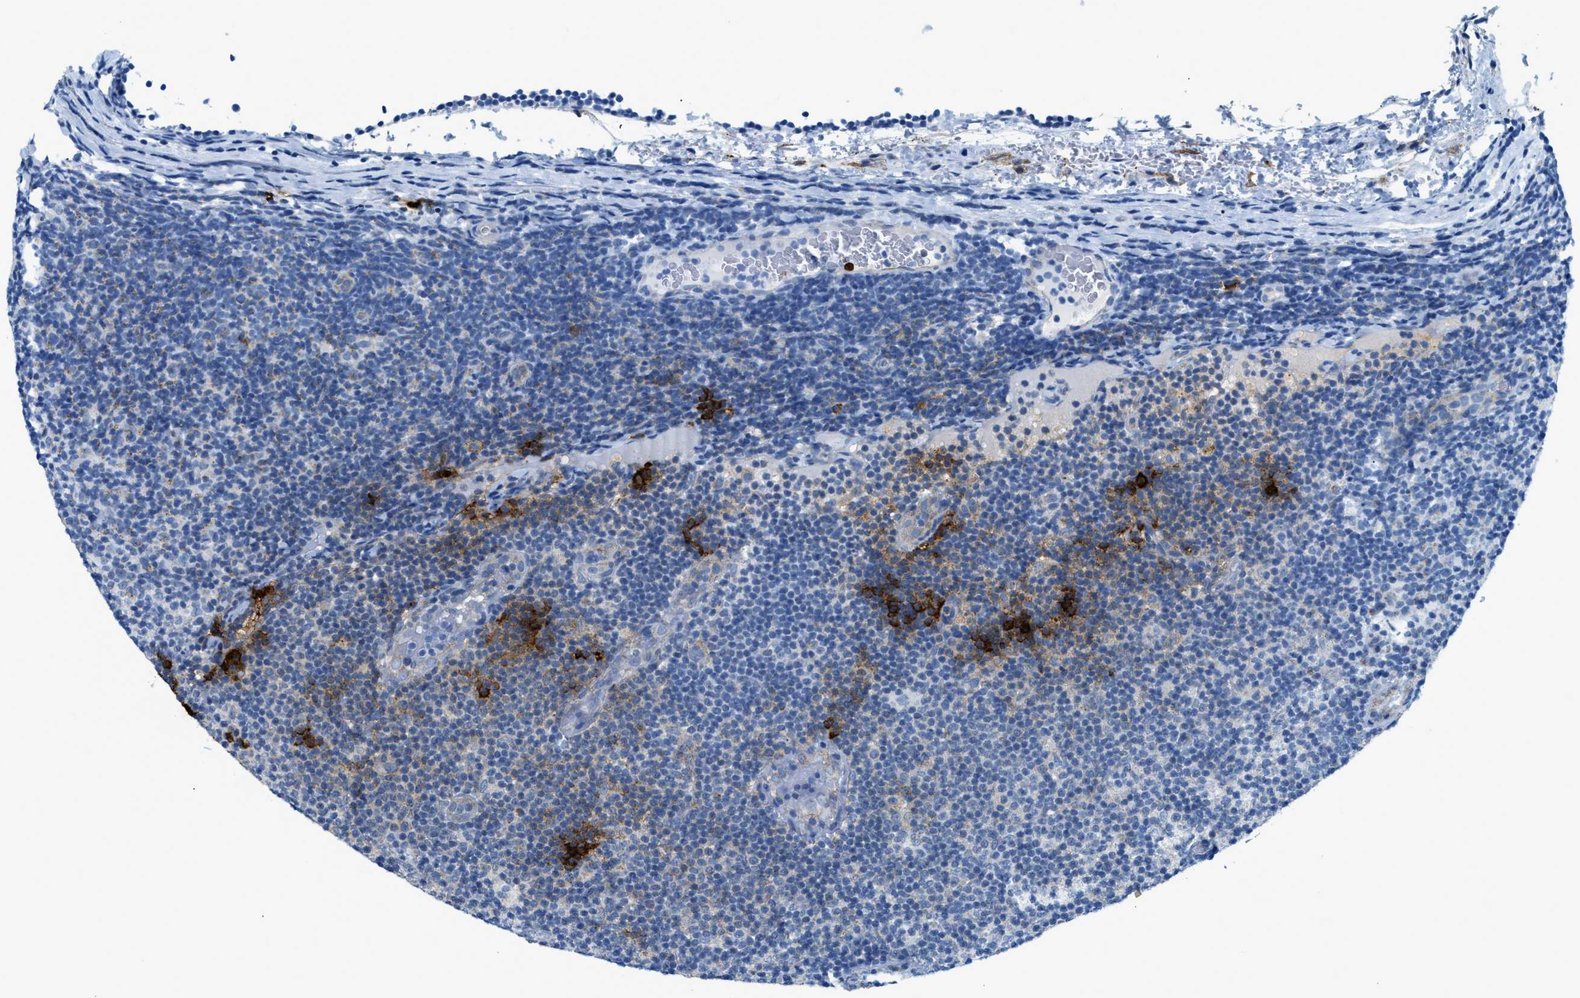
{"staining": {"intensity": "negative", "quantity": "none", "location": "none"}, "tissue": "lymphoma", "cell_type": "Tumor cells", "image_type": "cancer", "snomed": [{"axis": "morphology", "description": "Malignant lymphoma, non-Hodgkin's type, Low grade"}, {"axis": "topography", "description": "Lymph node"}], "caption": "Immunohistochemical staining of human low-grade malignant lymphoma, non-Hodgkin's type demonstrates no significant staining in tumor cells.", "gene": "TPSAB1", "patient": {"sex": "male", "age": 83}}